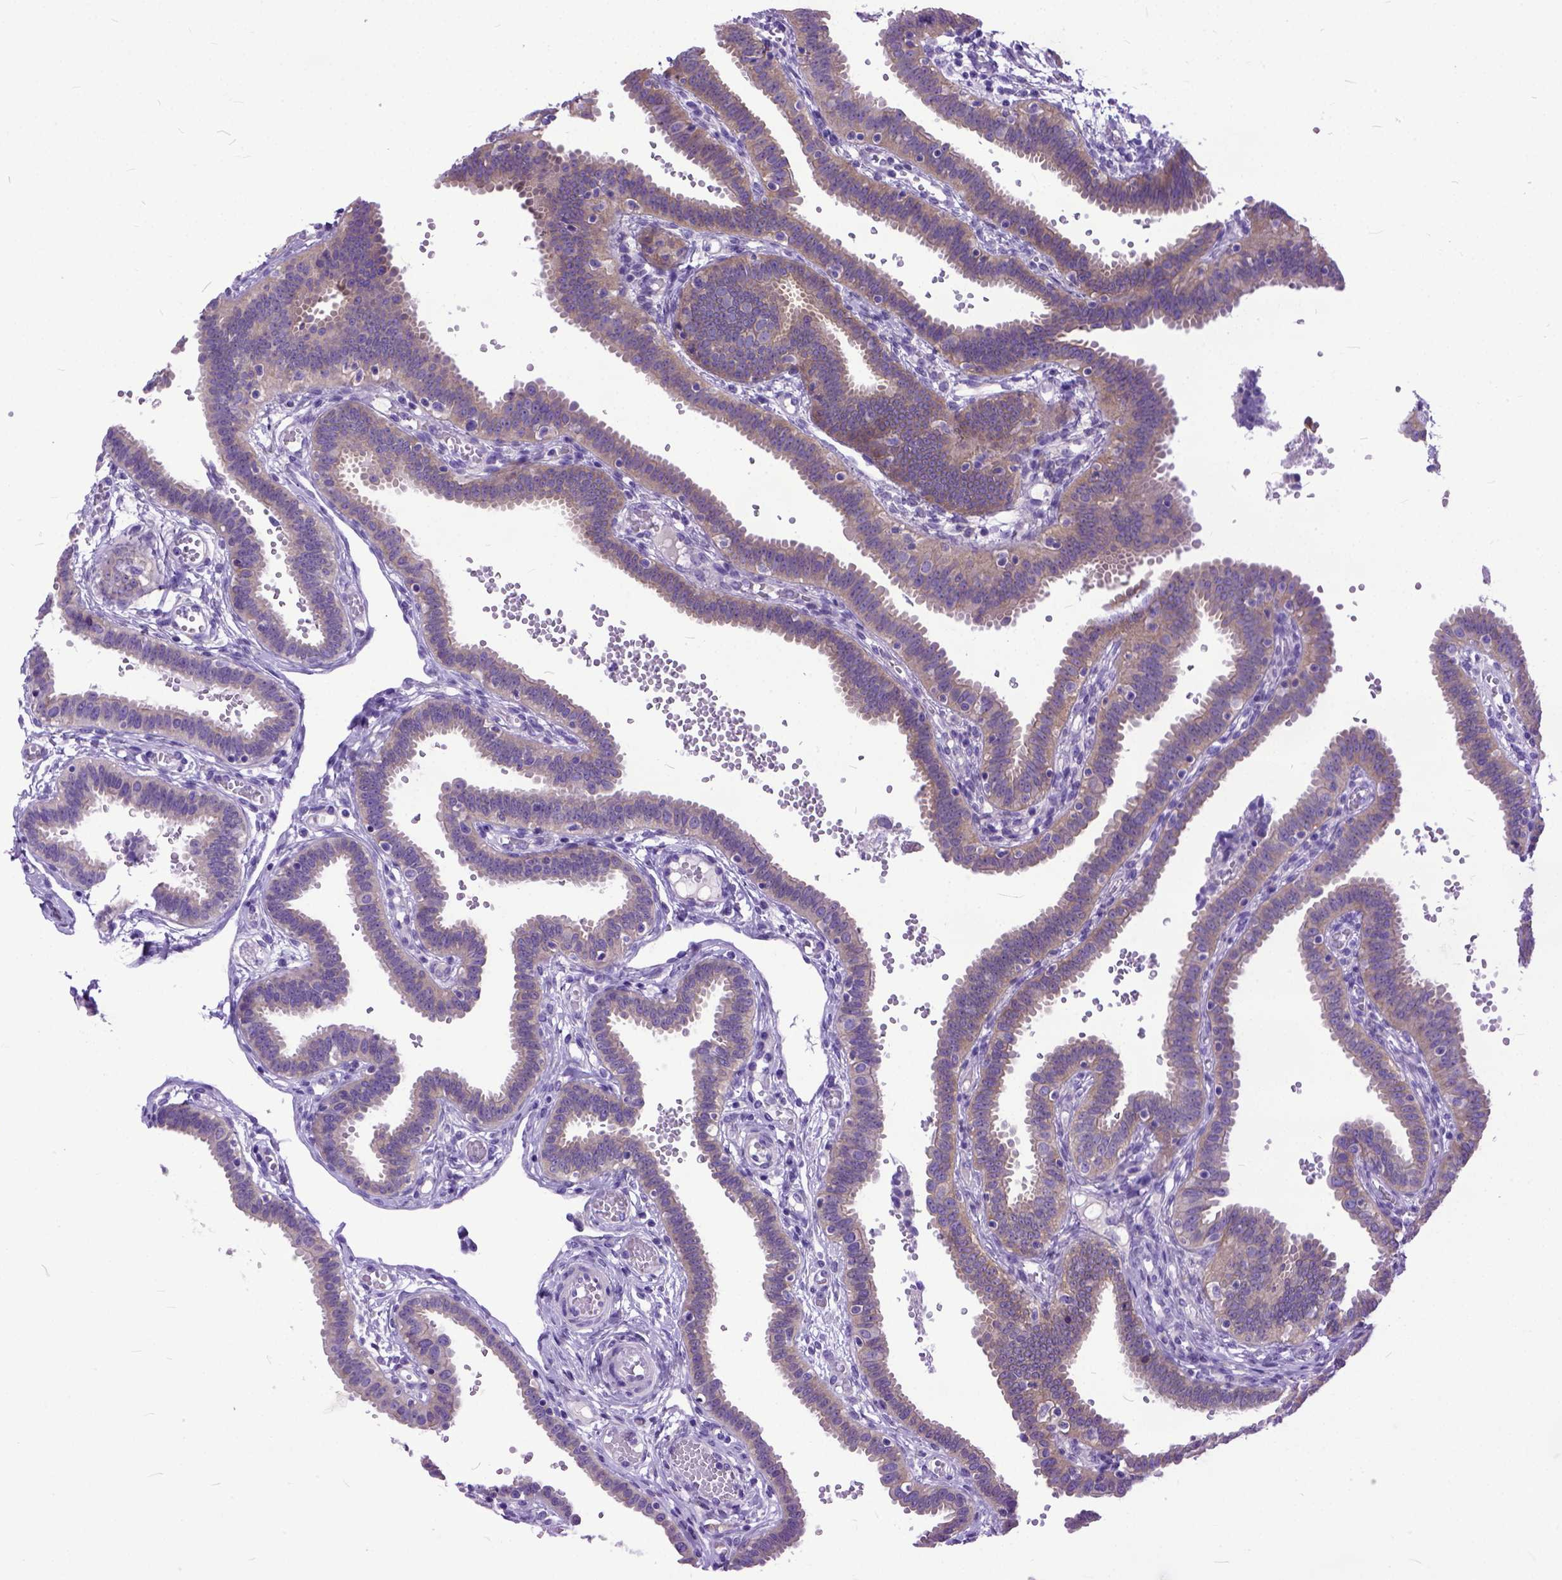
{"staining": {"intensity": "negative", "quantity": "none", "location": "none"}, "tissue": "fallopian tube", "cell_type": "Glandular cells", "image_type": "normal", "snomed": [{"axis": "morphology", "description": "Normal tissue, NOS"}, {"axis": "topography", "description": "Fallopian tube"}], "caption": "High power microscopy image of an immunohistochemistry (IHC) micrograph of unremarkable fallopian tube, revealing no significant expression in glandular cells. The staining was performed using DAB to visualize the protein expression in brown, while the nuclei were stained in blue with hematoxylin (Magnification: 20x).", "gene": "PPL", "patient": {"sex": "female", "age": 37}}